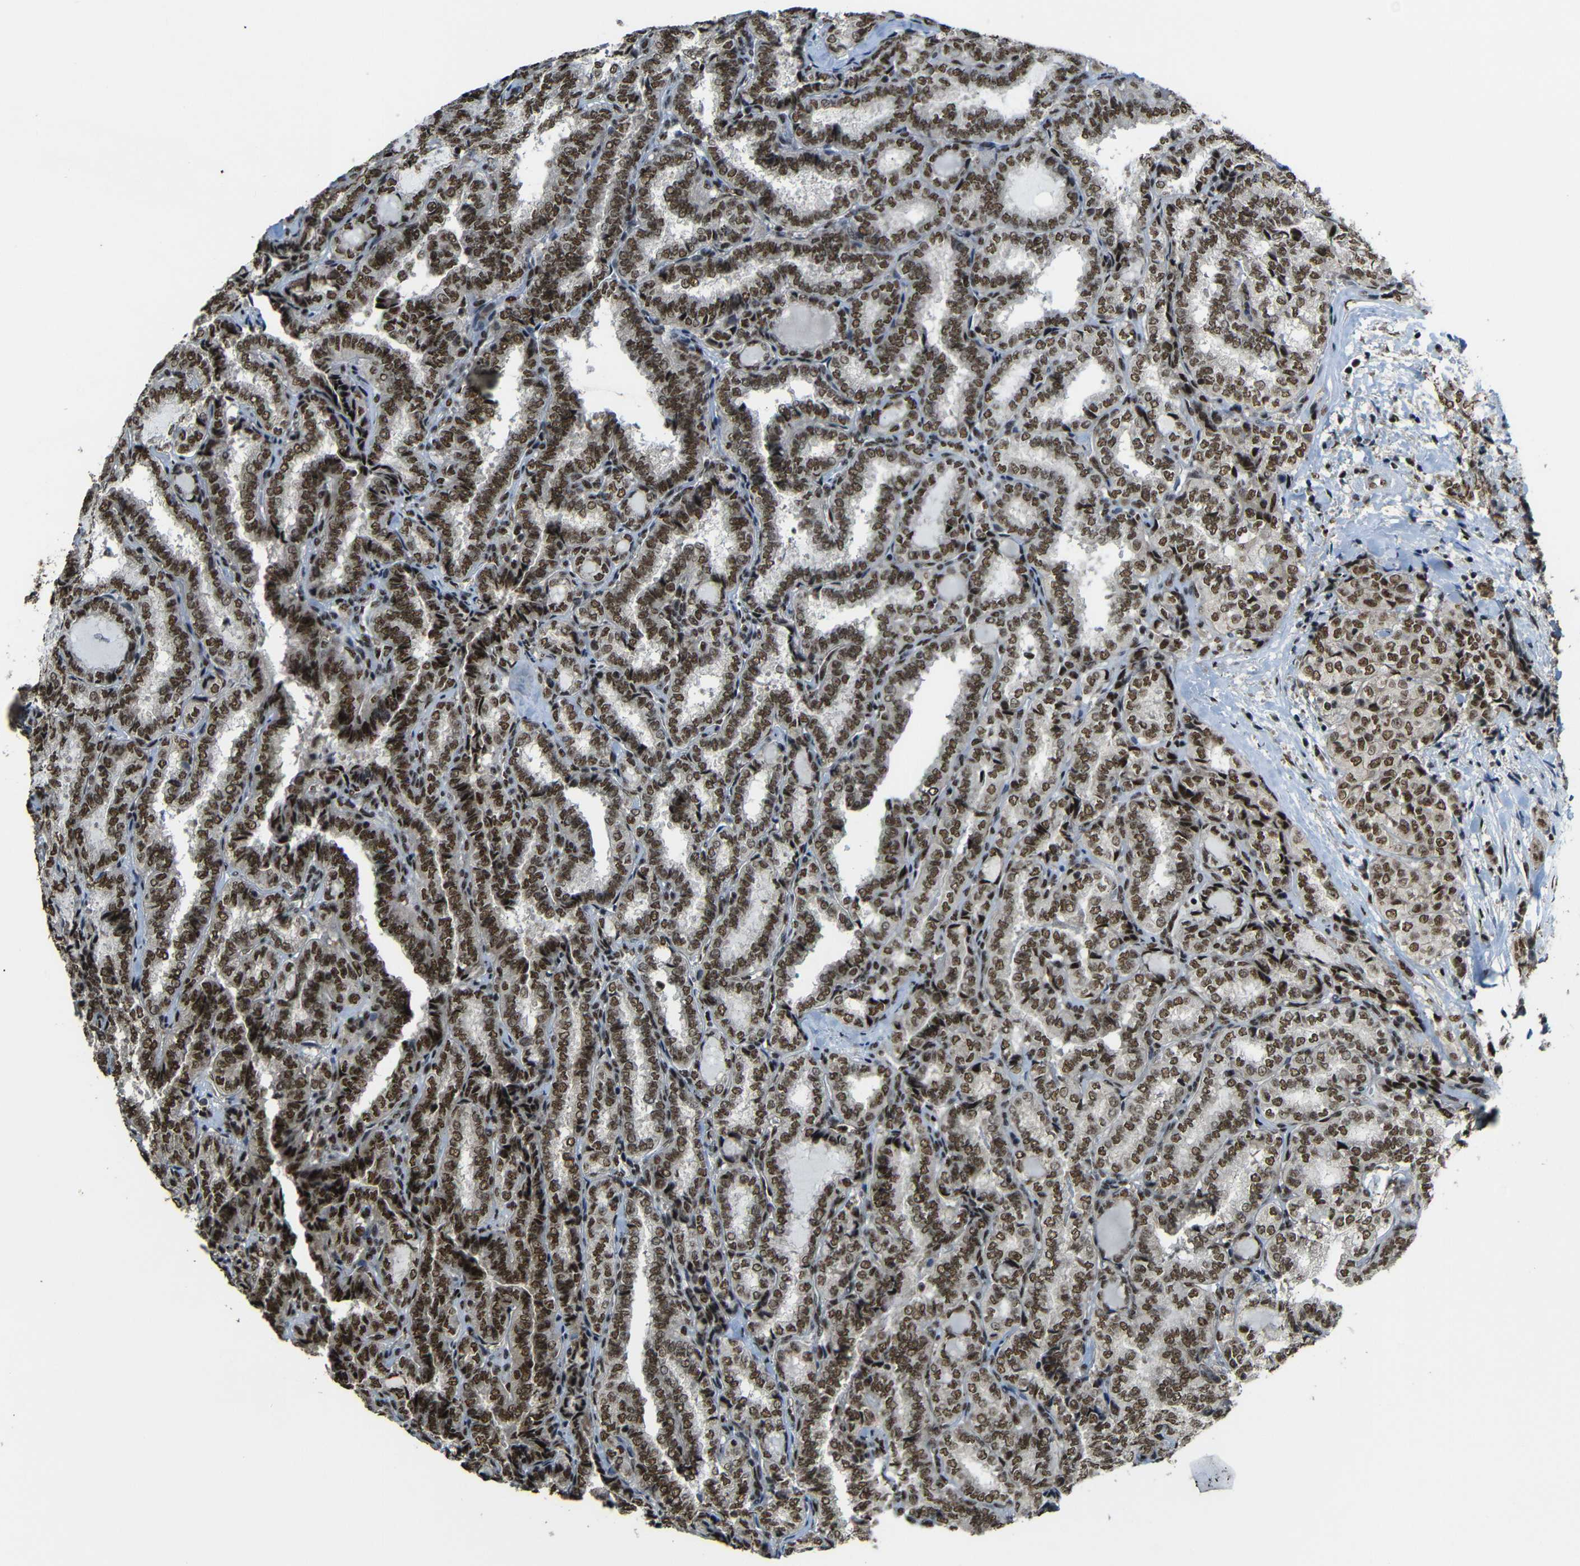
{"staining": {"intensity": "moderate", "quantity": ">75%", "location": "cytoplasmic/membranous,nuclear"}, "tissue": "thyroid cancer", "cell_type": "Tumor cells", "image_type": "cancer", "snomed": [{"axis": "morphology", "description": "Normal tissue, NOS"}, {"axis": "morphology", "description": "Papillary adenocarcinoma, NOS"}, {"axis": "topography", "description": "Thyroid gland"}], "caption": "DAB immunohistochemical staining of human thyroid papillary adenocarcinoma reveals moderate cytoplasmic/membranous and nuclear protein positivity in about >75% of tumor cells. (DAB (3,3'-diaminobenzidine) = brown stain, brightfield microscopy at high magnification).", "gene": "TCF7L2", "patient": {"sex": "female", "age": 30}}